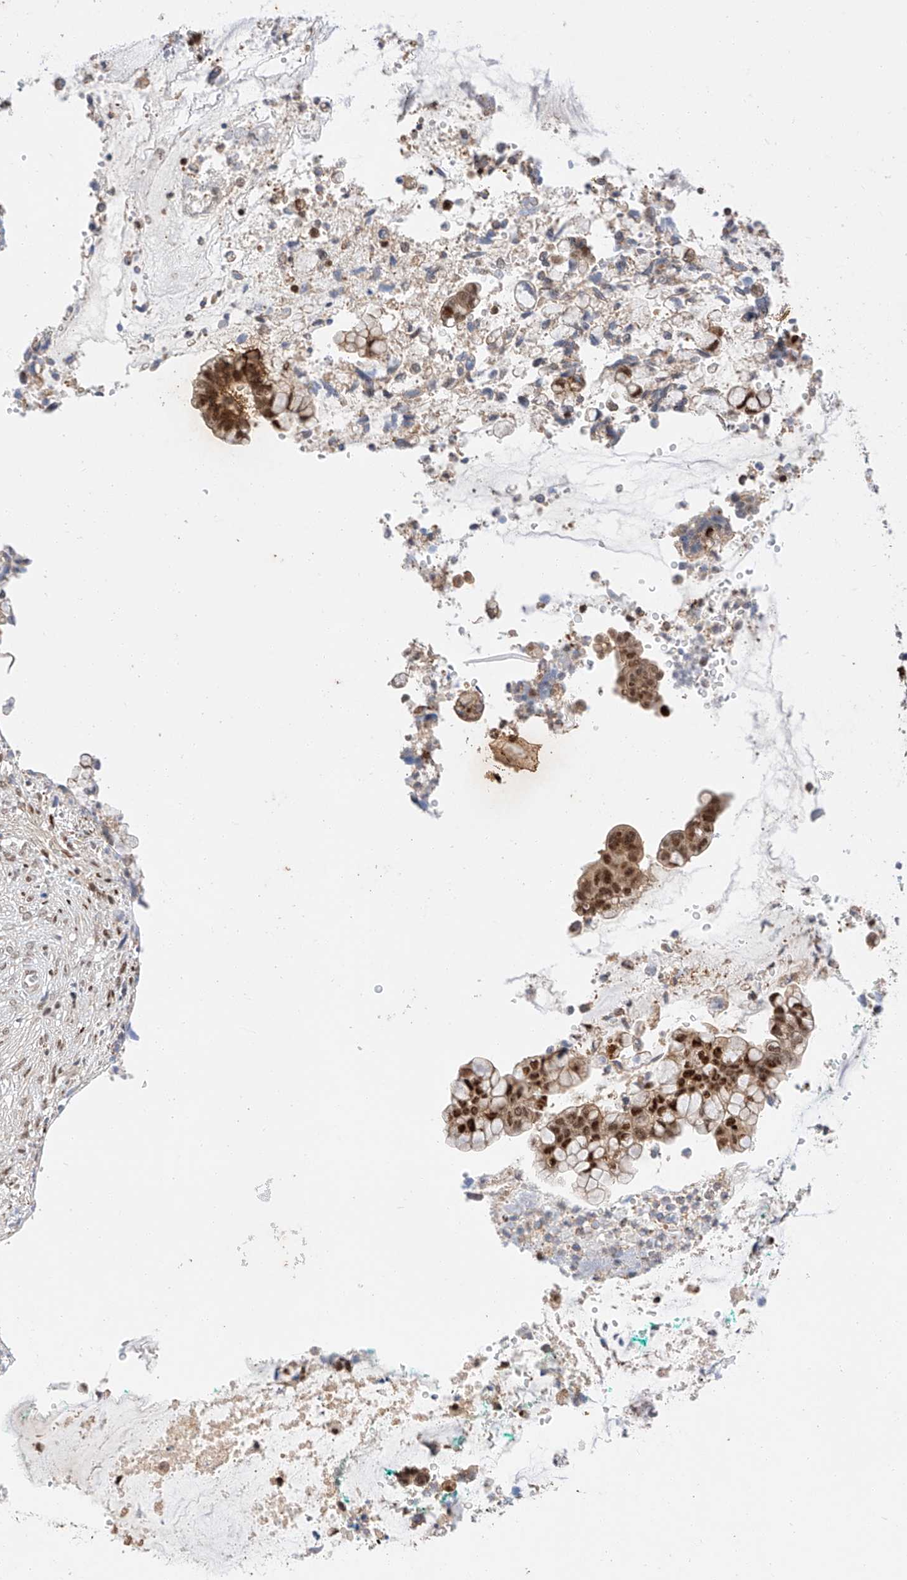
{"staining": {"intensity": "moderate", "quantity": ">75%", "location": "cytoplasmic/membranous,nuclear"}, "tissue": "cervical cancer", "cell_type": "Tumor cells", "image_type": "cancer", "snomed": [{"axis": "morphology", "description": "Adenocarcinoma, NOS"}, {"axis": "topography", "description": "Cervix"}], "caption": "IHC photomicrograph of neoplastic tissue: cervical cancer (adenocarcinoma) stained using immunohistochemistry demonstrates medium levels of moderate protein expression localized specifically in the cytoplasmic/membranous and nuclear of tumor cells, appearing as a cytoplasmic/membranous and nuclear brown color.", "gene": "HDAC9", "patient": {"sex": "female", "age": 44}}